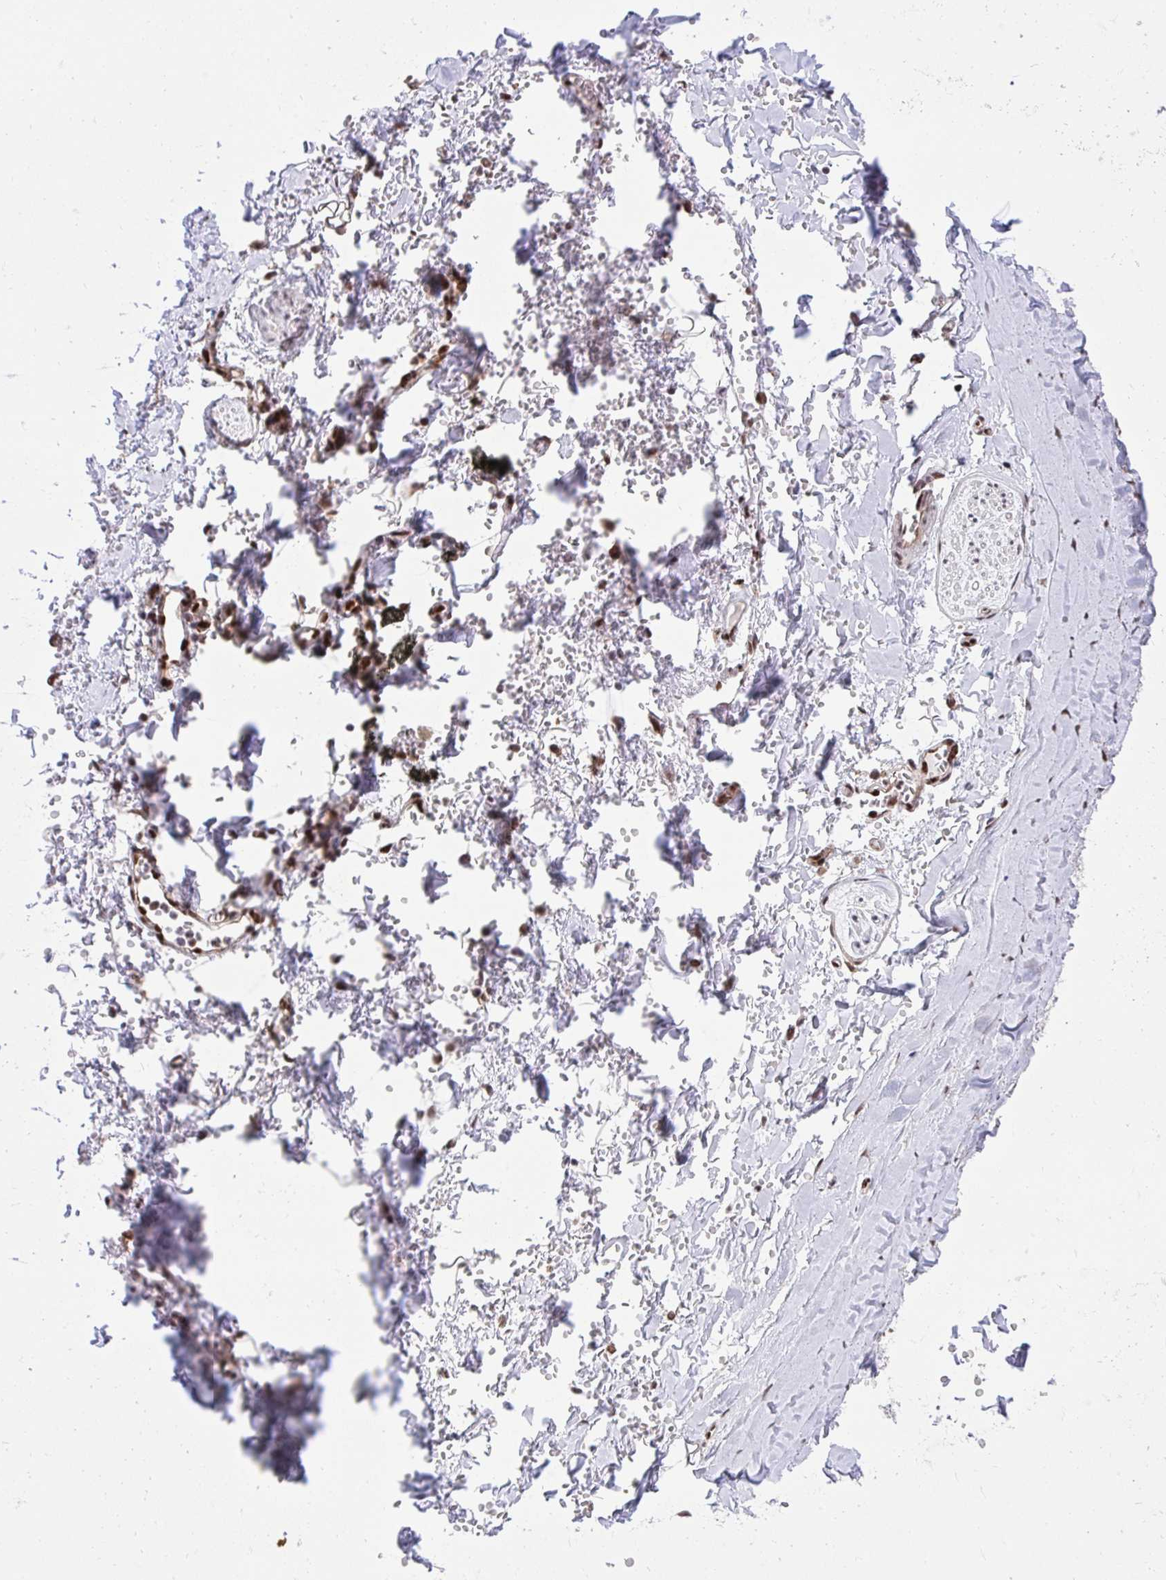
{"staining": {"intensity": "moderate", "quantity": ">75%", "location": "nuclear"}, "tissue": "soft tissue", "cell_type": "Chondrocytes", "image_type": "normal", "snomed": [{"axis": "morphology", "description": "Normal tissue, NOS"}, {"axis": "topography", "description": "Cartilage tissue"}, {"axis": "topography", "description": "Bronchus"}, {"axis": "topography", "description": "Peripheral nerve tissue"}], "caption": "Immunohistochemistry (IHC) (DAB (3,3'-diaminobenzidine)) staining of normal soft tissue demonstrates moderate nuclear protein positivity in approximately >75% of chondrocytes.", "gene": "HOXA4", "patient": {"sex": "female", "age": 59}}